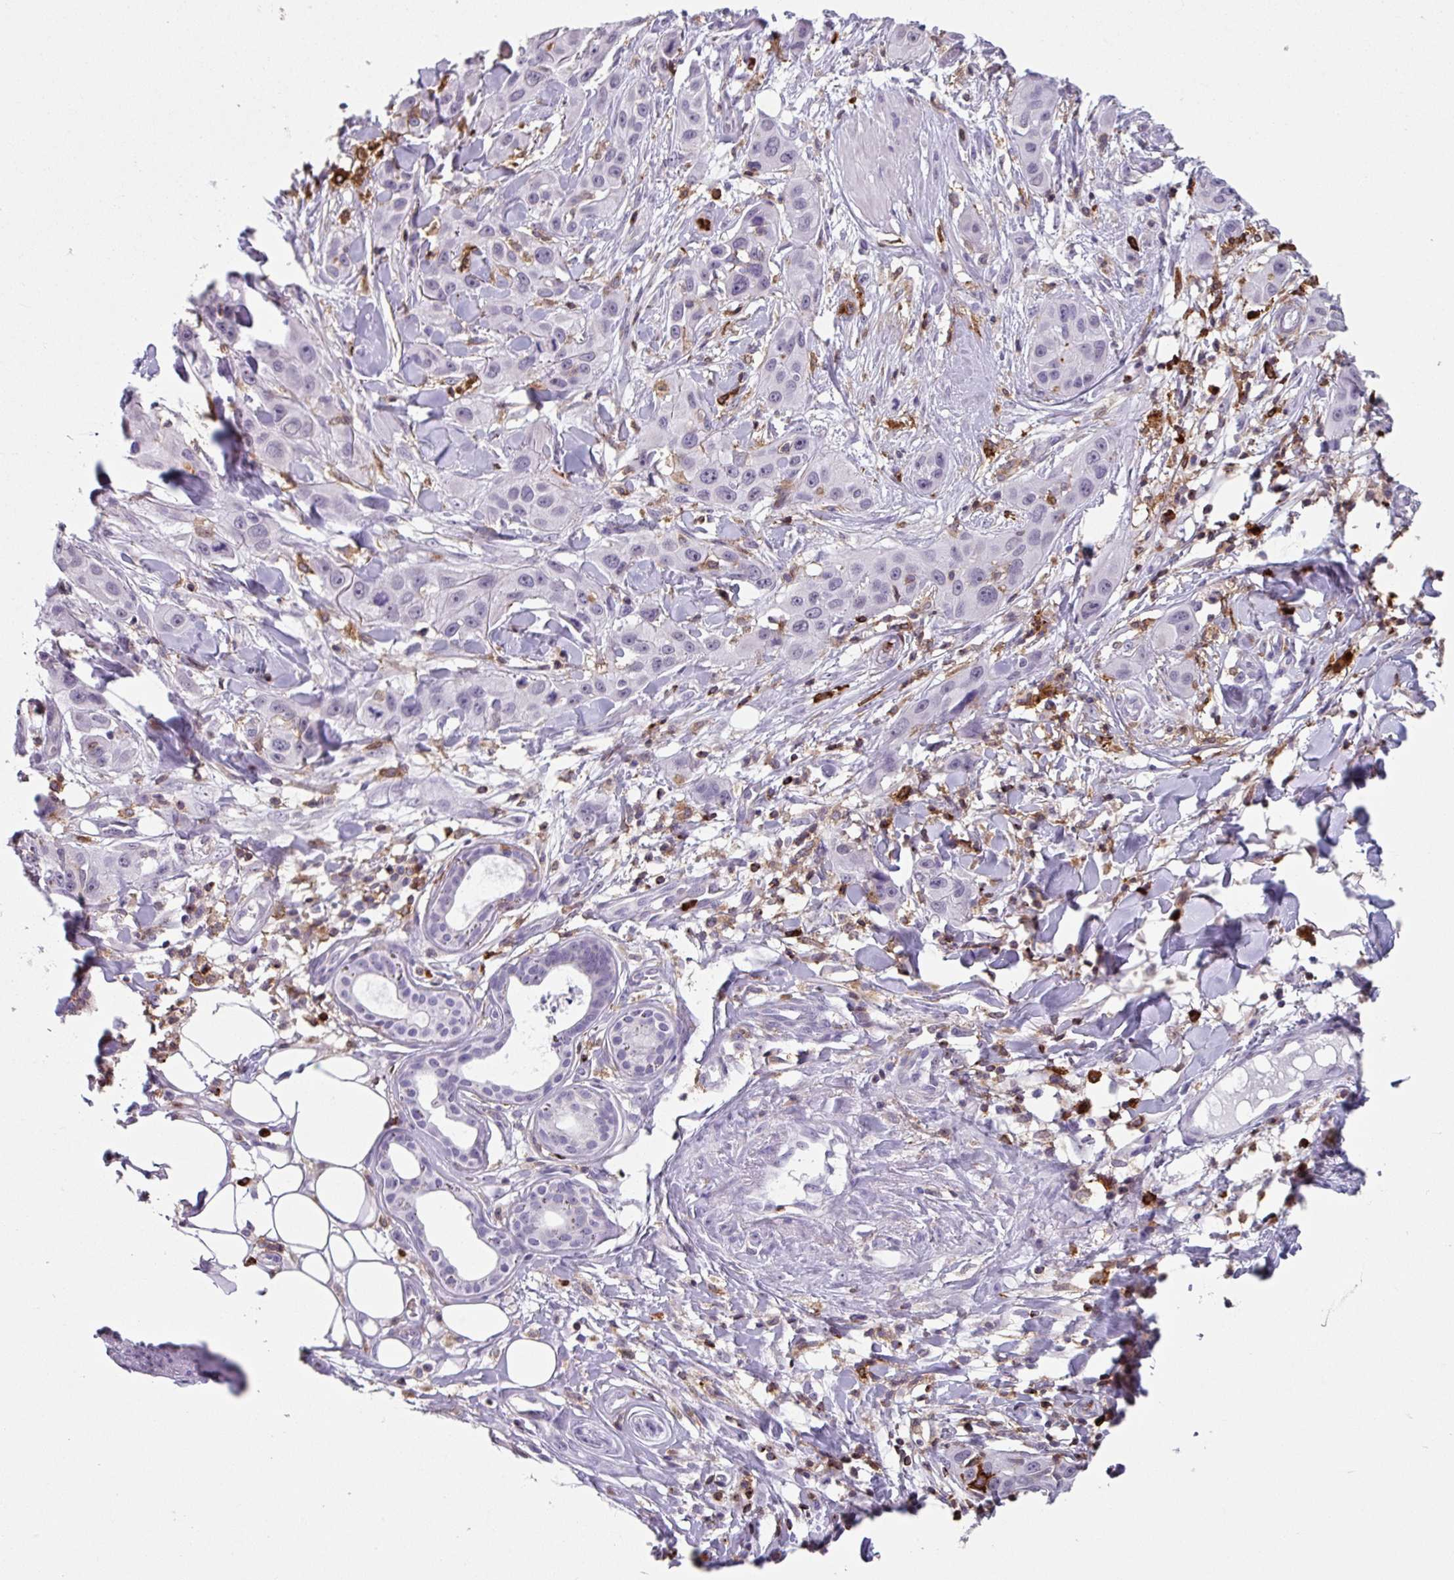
{"staining": {"intensity": "negative", "quantity": "none", "location": "none"}, "tissue": "skin cancer", "cell_type": "Tumor cells", "image_type": "cancer", "snomed": [{"axis": "morphology", "description": "Squamous cell carcinoma, NOS"}, {"axis": "topography", "description": "Skin"}], "caption": "Immunohistochemistry of human skin cancer displays no expression in tumor cells.", "gene": "EXOSC5", "patient": {"sex": "male", "age": 63}}